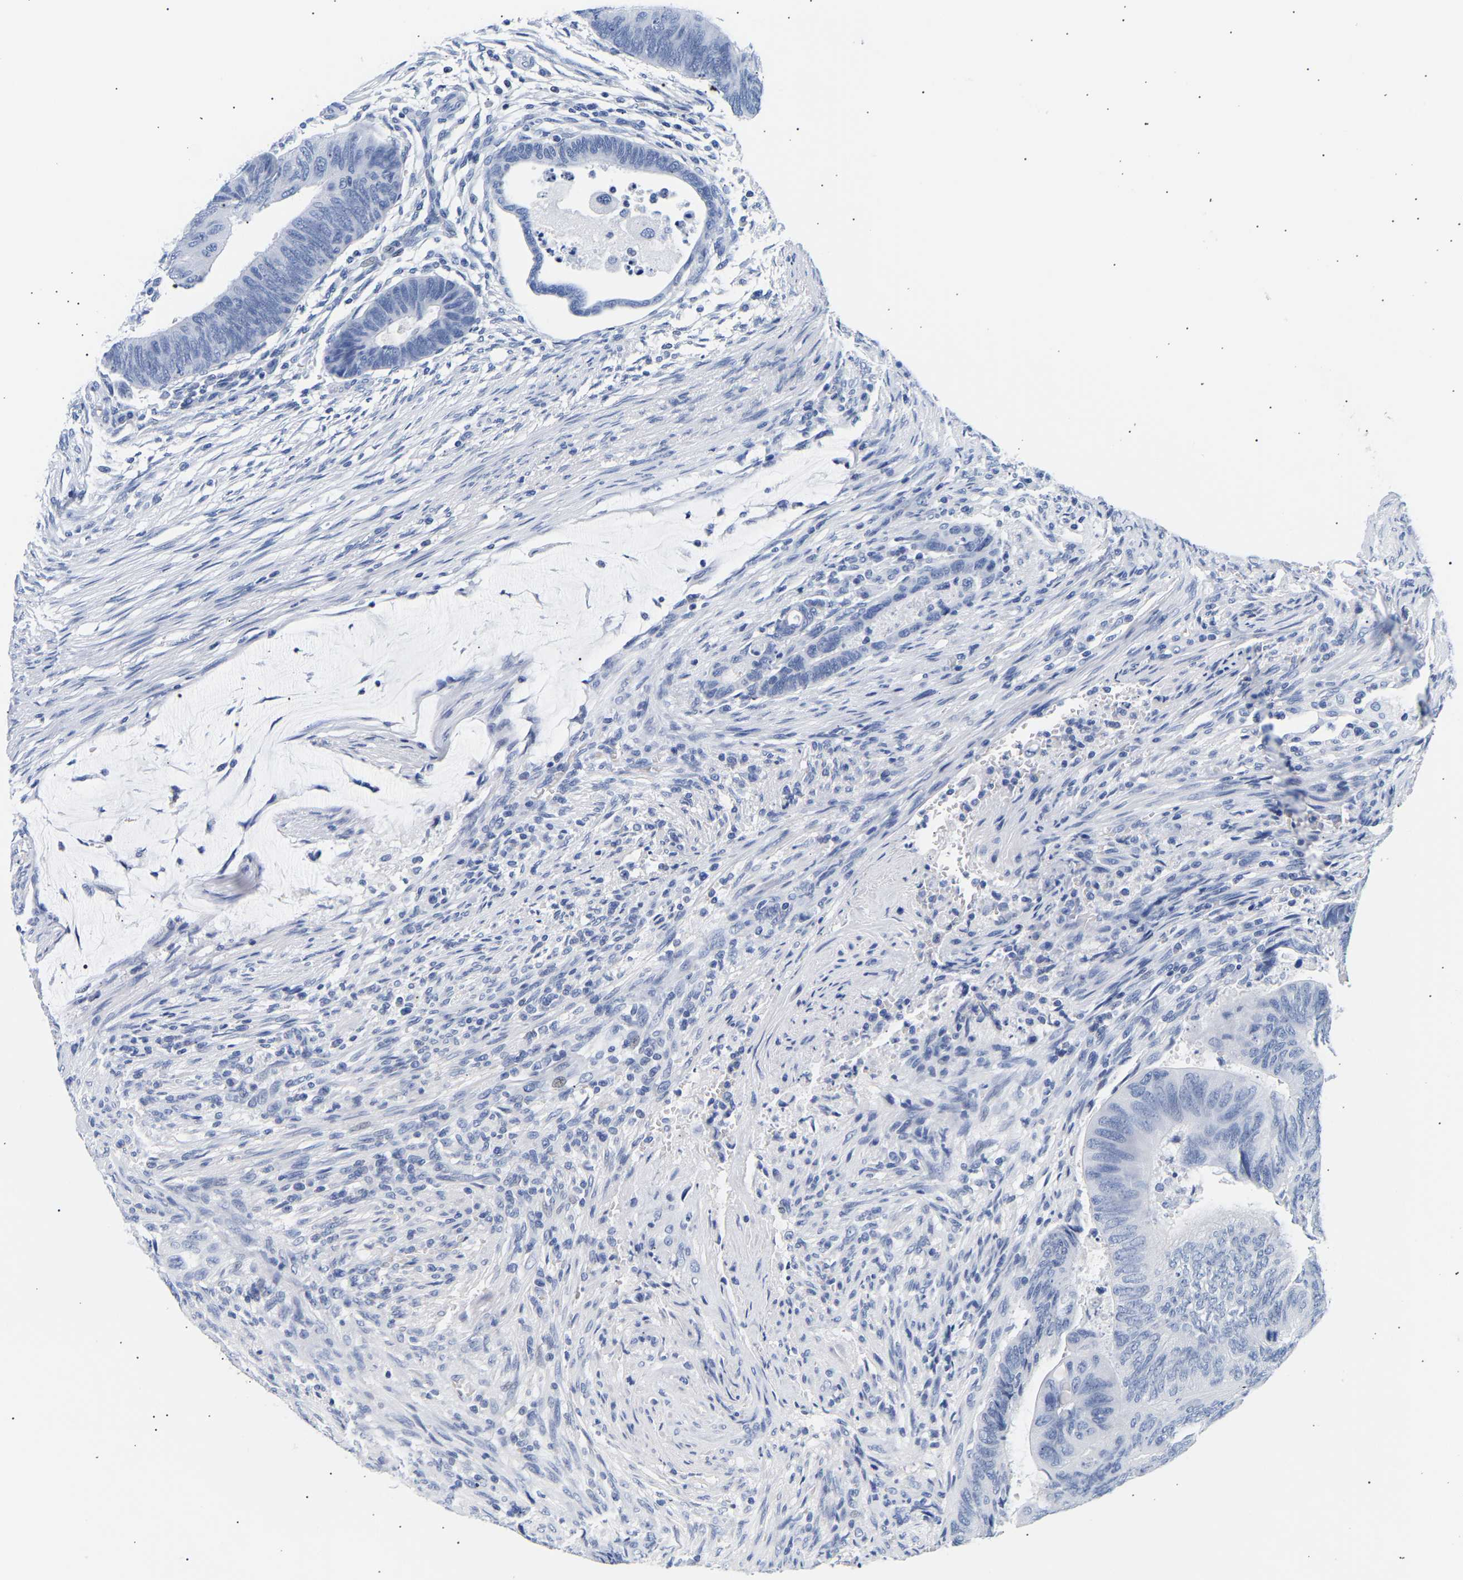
{"staining": {"intensity": "negative", "quantity": "none", "location": "none"}, "tissue": "colorectal cancer", "cell_type": "Tumor cells", "image_type": "cancer", "snomed": [{"axis": "morphology", "description": "Normal tissue, NOS"}, {"axis": "morphology", "description": "Adenocarcinoma, NOS"}, {"axis": "topography", "description": "Rectum"}, {"axis": "topography", "description": "Peripheral nerve tissue"}], "caption": "Immunohistochemistry photomicrograph of neoplastic tissue: human colorectal cancer (adenocarcinoma) stained with DAB (3,3'-diaminobenzidine) exhibits no significant protein positivity in tumor cells.", "gene": "SPINK2", "patient": {"sex": "male", "age": 92}}